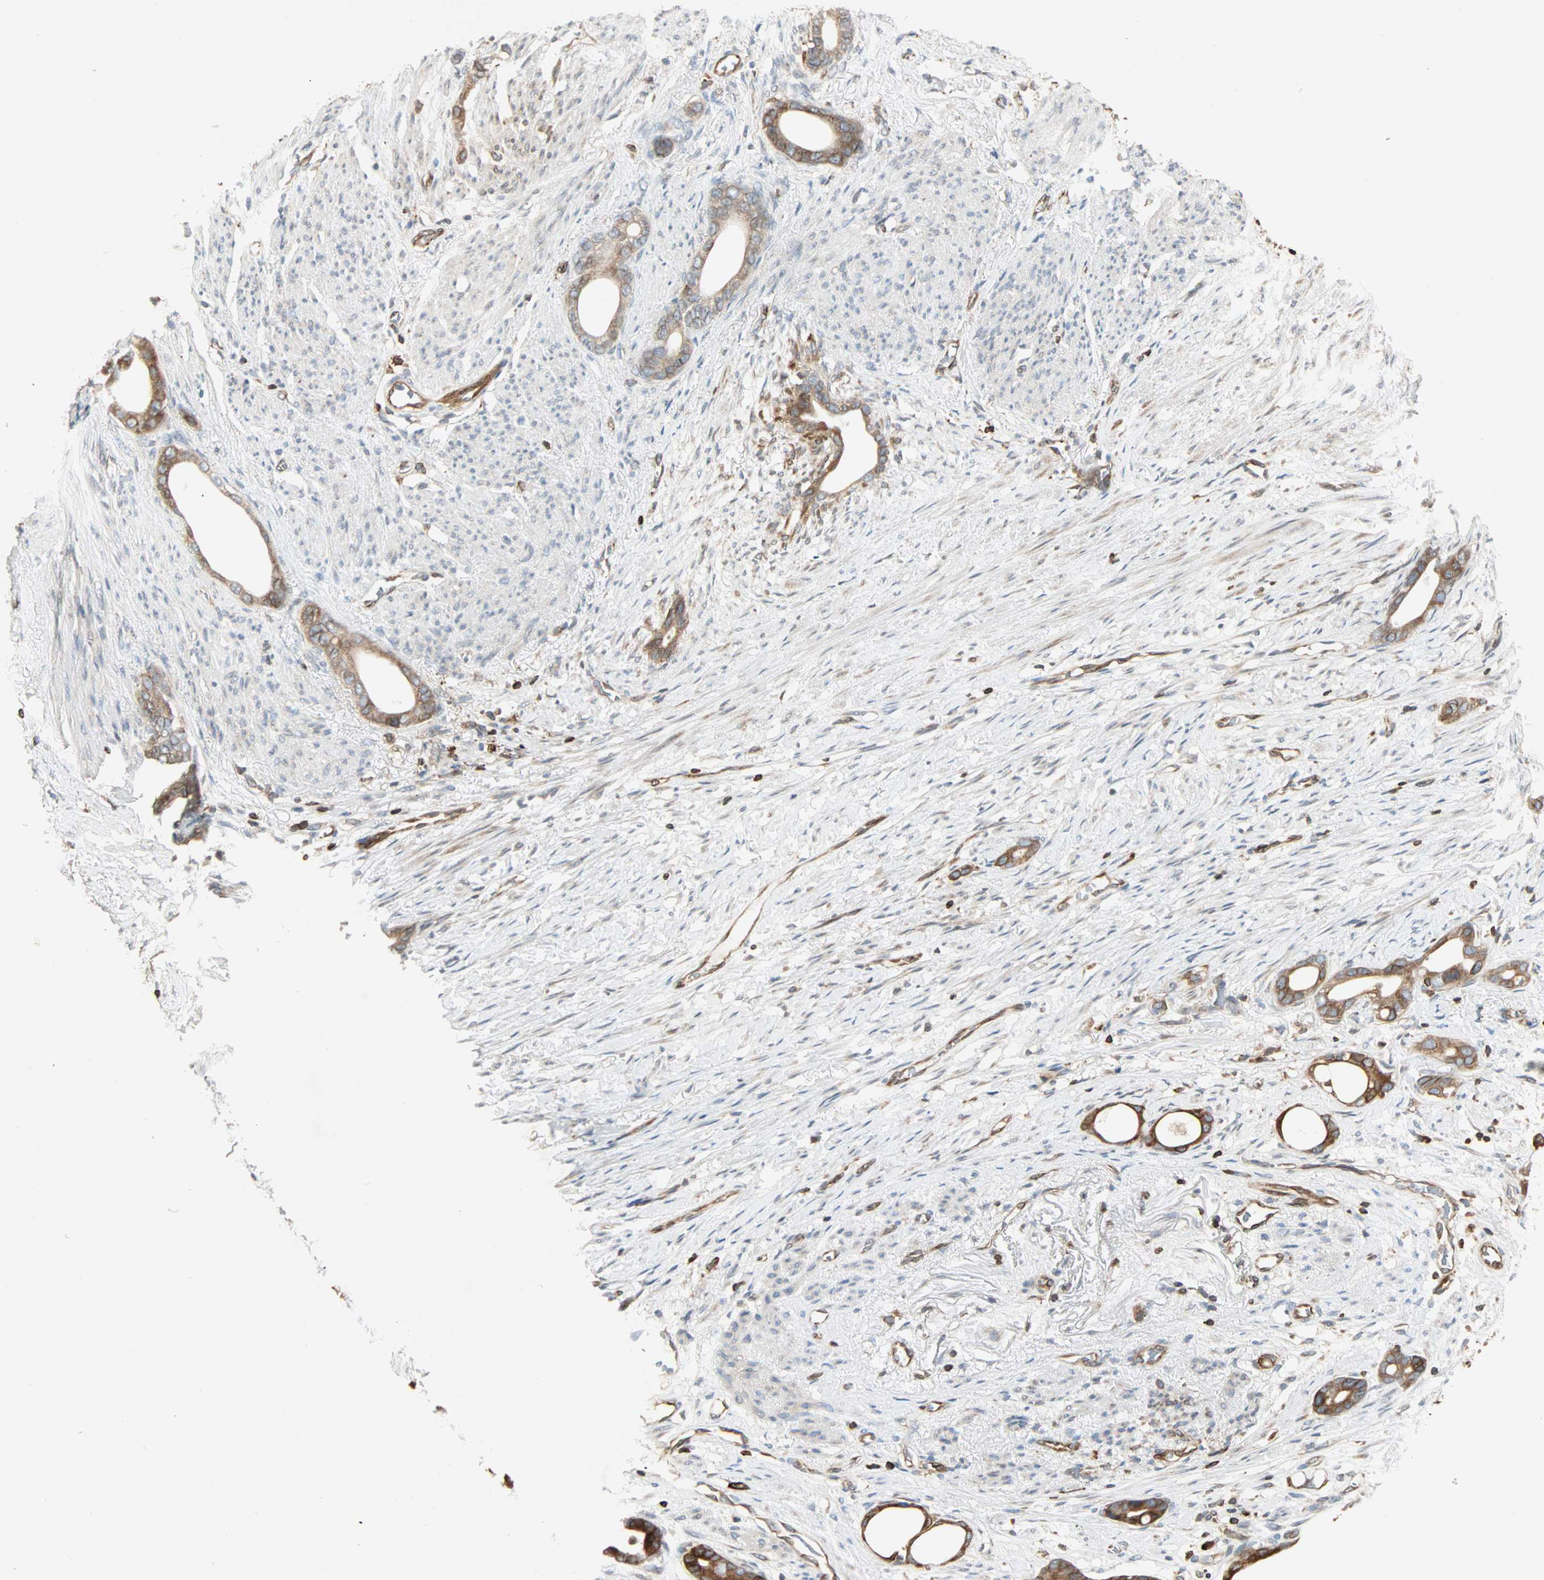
{"staining": {"intensity": "moderate", "quantity": ">75%", "location": "cytoplasmic/membranous"}, "tissue": "stomach cancer", "cell_type": "Tumor cells", "image_type": "cancer", "snomed": [{"axis": "morphology", "description": "Adenocarcinoma, NOS"}, {"axis": "topography", "description": "Stomach"}], "caption": "IHC of human stomach cancer reveals medium levels of moderate cytoplasmic/membranous staining in about >75% of tumor cells. The staining was performed using DAB (3,3'-diaminobenzidine) to visualize the protein expression in brown, while the nuclei were stained in blue with hematoxylin (Magnification: 20x).", "gene": "TAPBP", "patient": {"sex": "female", "age": 75}}